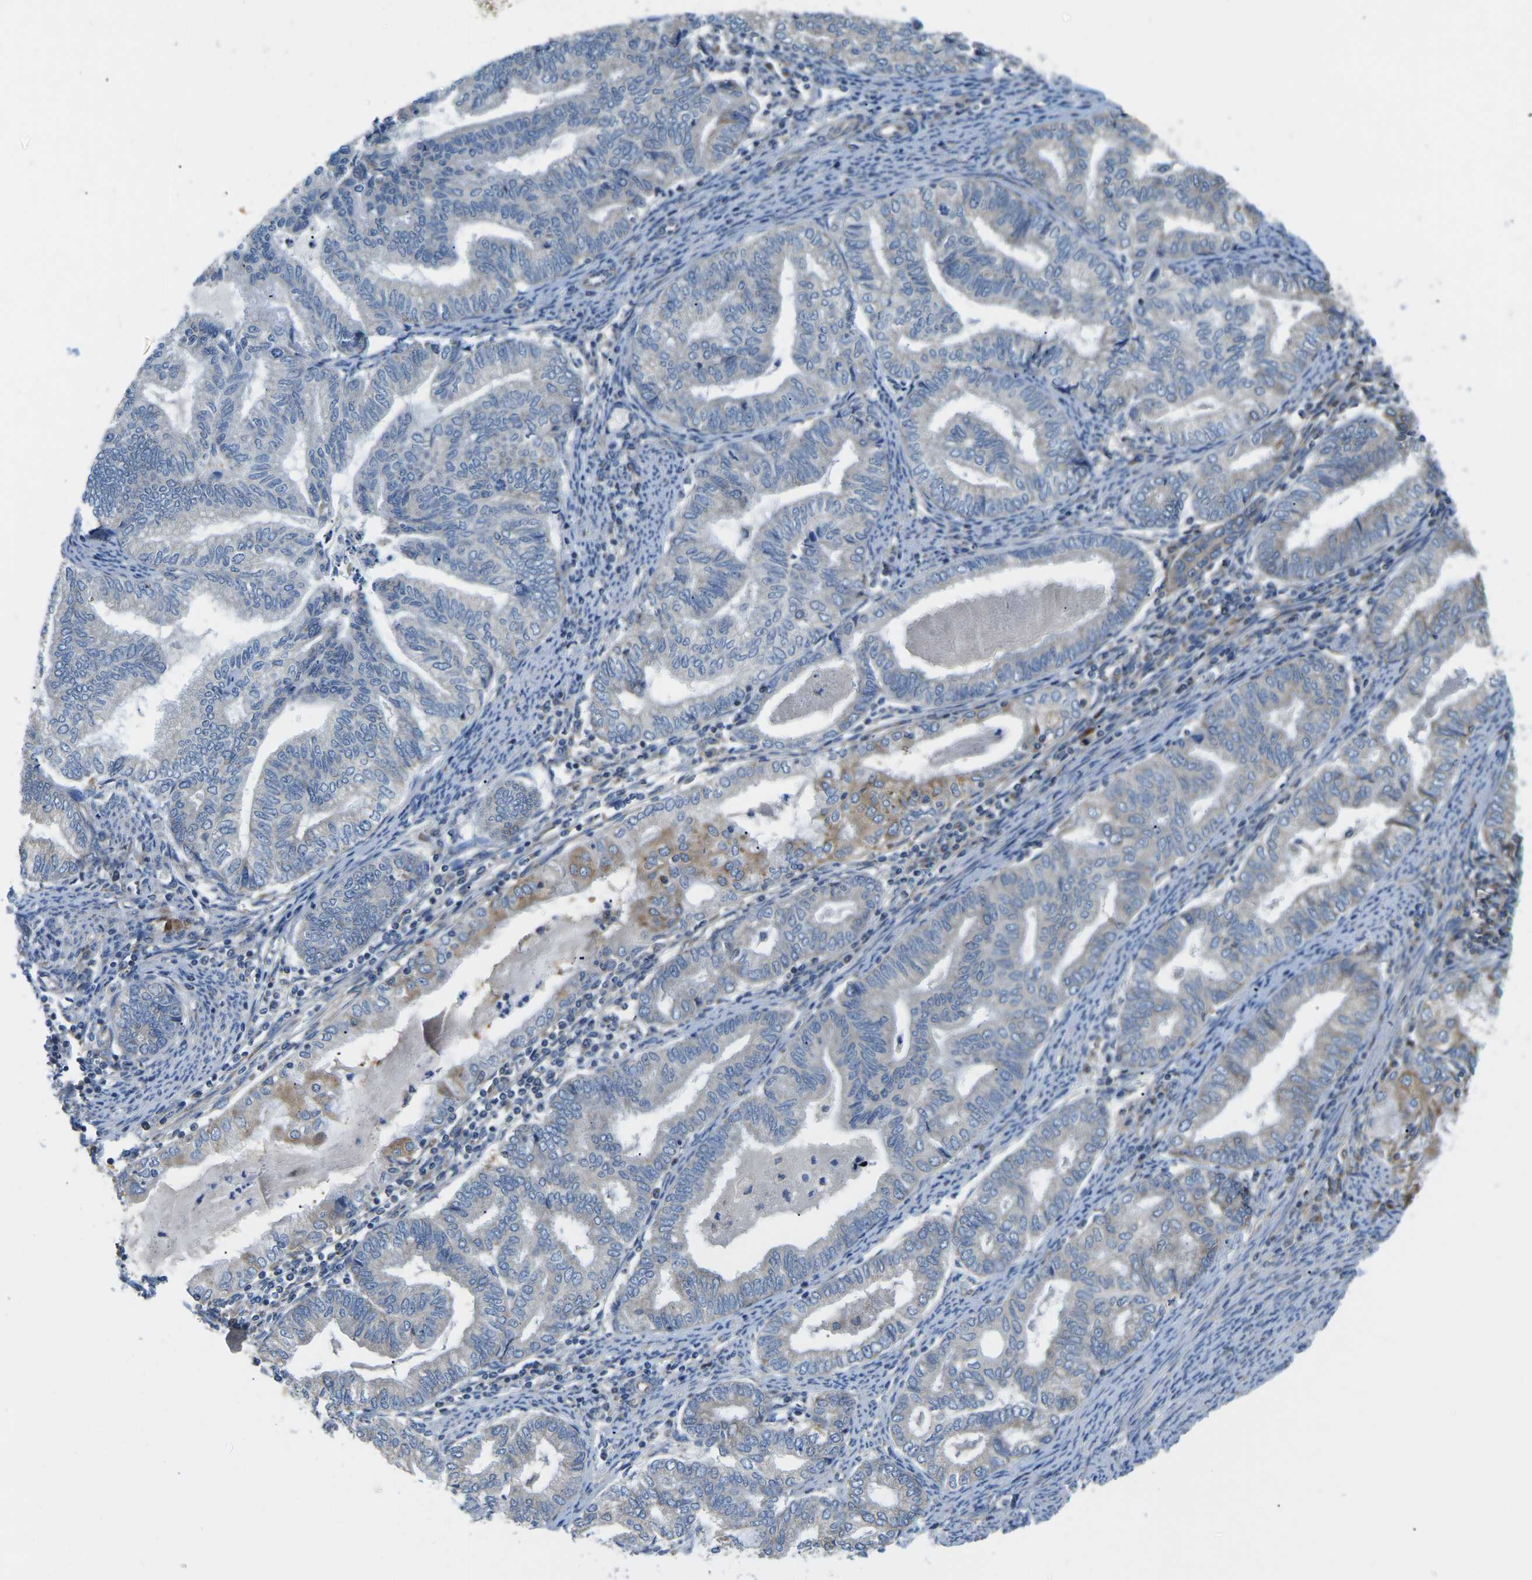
{"staining": {"intensity": "weak", "quantity": "<25%", "location": "cytoplasmic/membranous"}, "tissue": "endometrial cancer", "cell_type": "Tumor cells", "image_type": "cancer", "snomed": [{"axis": "morphology", "description": "Adenocarcinoma, NOS"}, {"axis": "topography", "description": "Endometrium"}], "caption": "Endometrial adenocarcinoma stained for a protein using immunohistochemistry exhibits no positivity tumor cells.", "gene": "TMEFF2", "patient": {"sex": "female", "age": 79}}